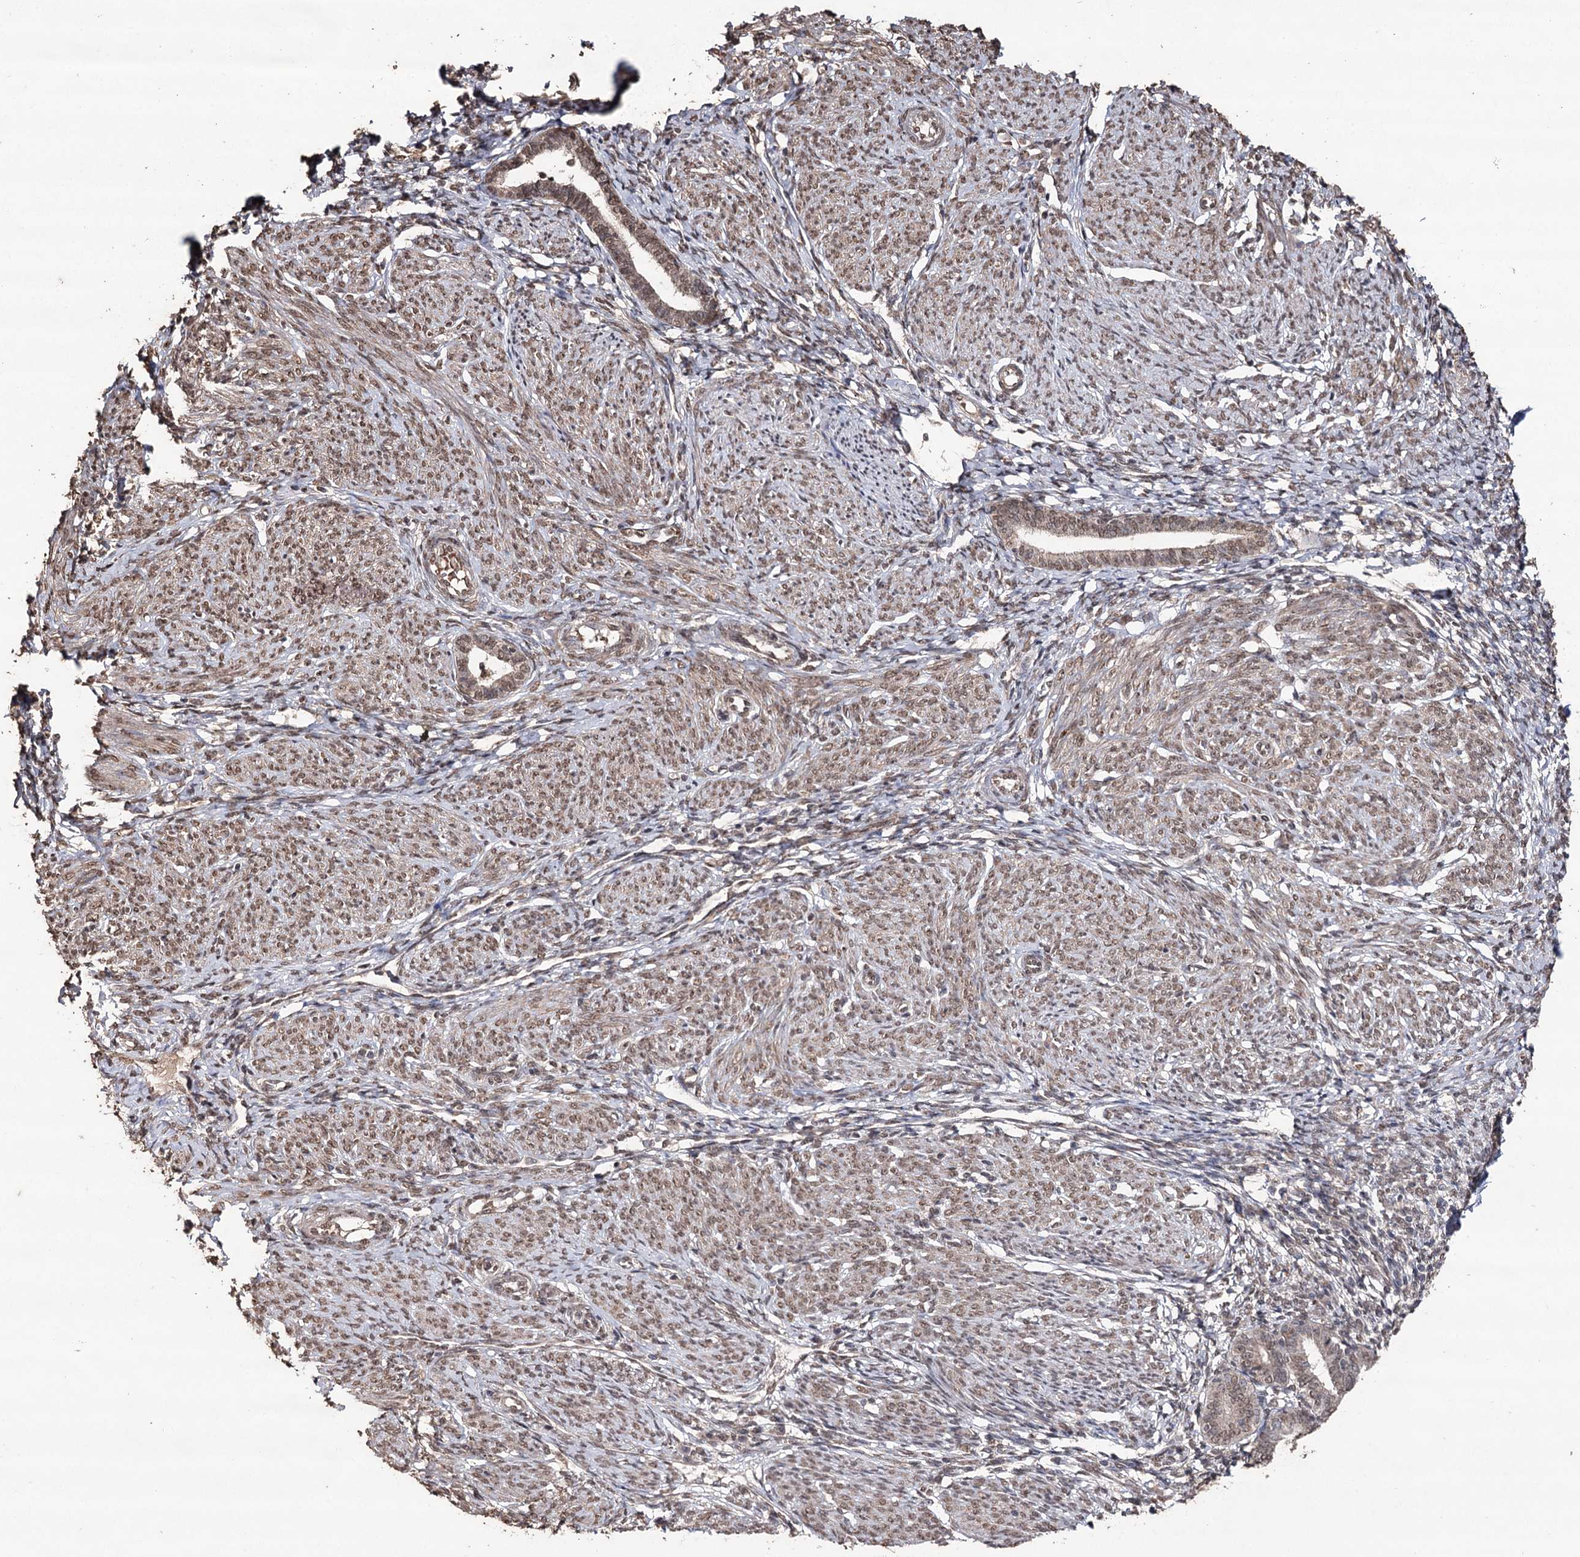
{"staining": {"intensity": "moderate", "quantity": "25%-75%", "location": "nuclear"}, "tissue": "endometrium", "cell_type": "Cells in endometrial stroma", "image_type": "normal", "snomed": [{"axis": "morphology", "description": "Normal tissue, NOS"}, {"axis": "topography", "description": "Endometrium"}], "caption": "Immunohistochemical staining of unremarkable human endometrium displays medium levels of moderate nuclear expression in about 25%-75% of cells in endometrial stroma.", "gene": "ATG14", "patient": {"sex": "female", "age": 72}}